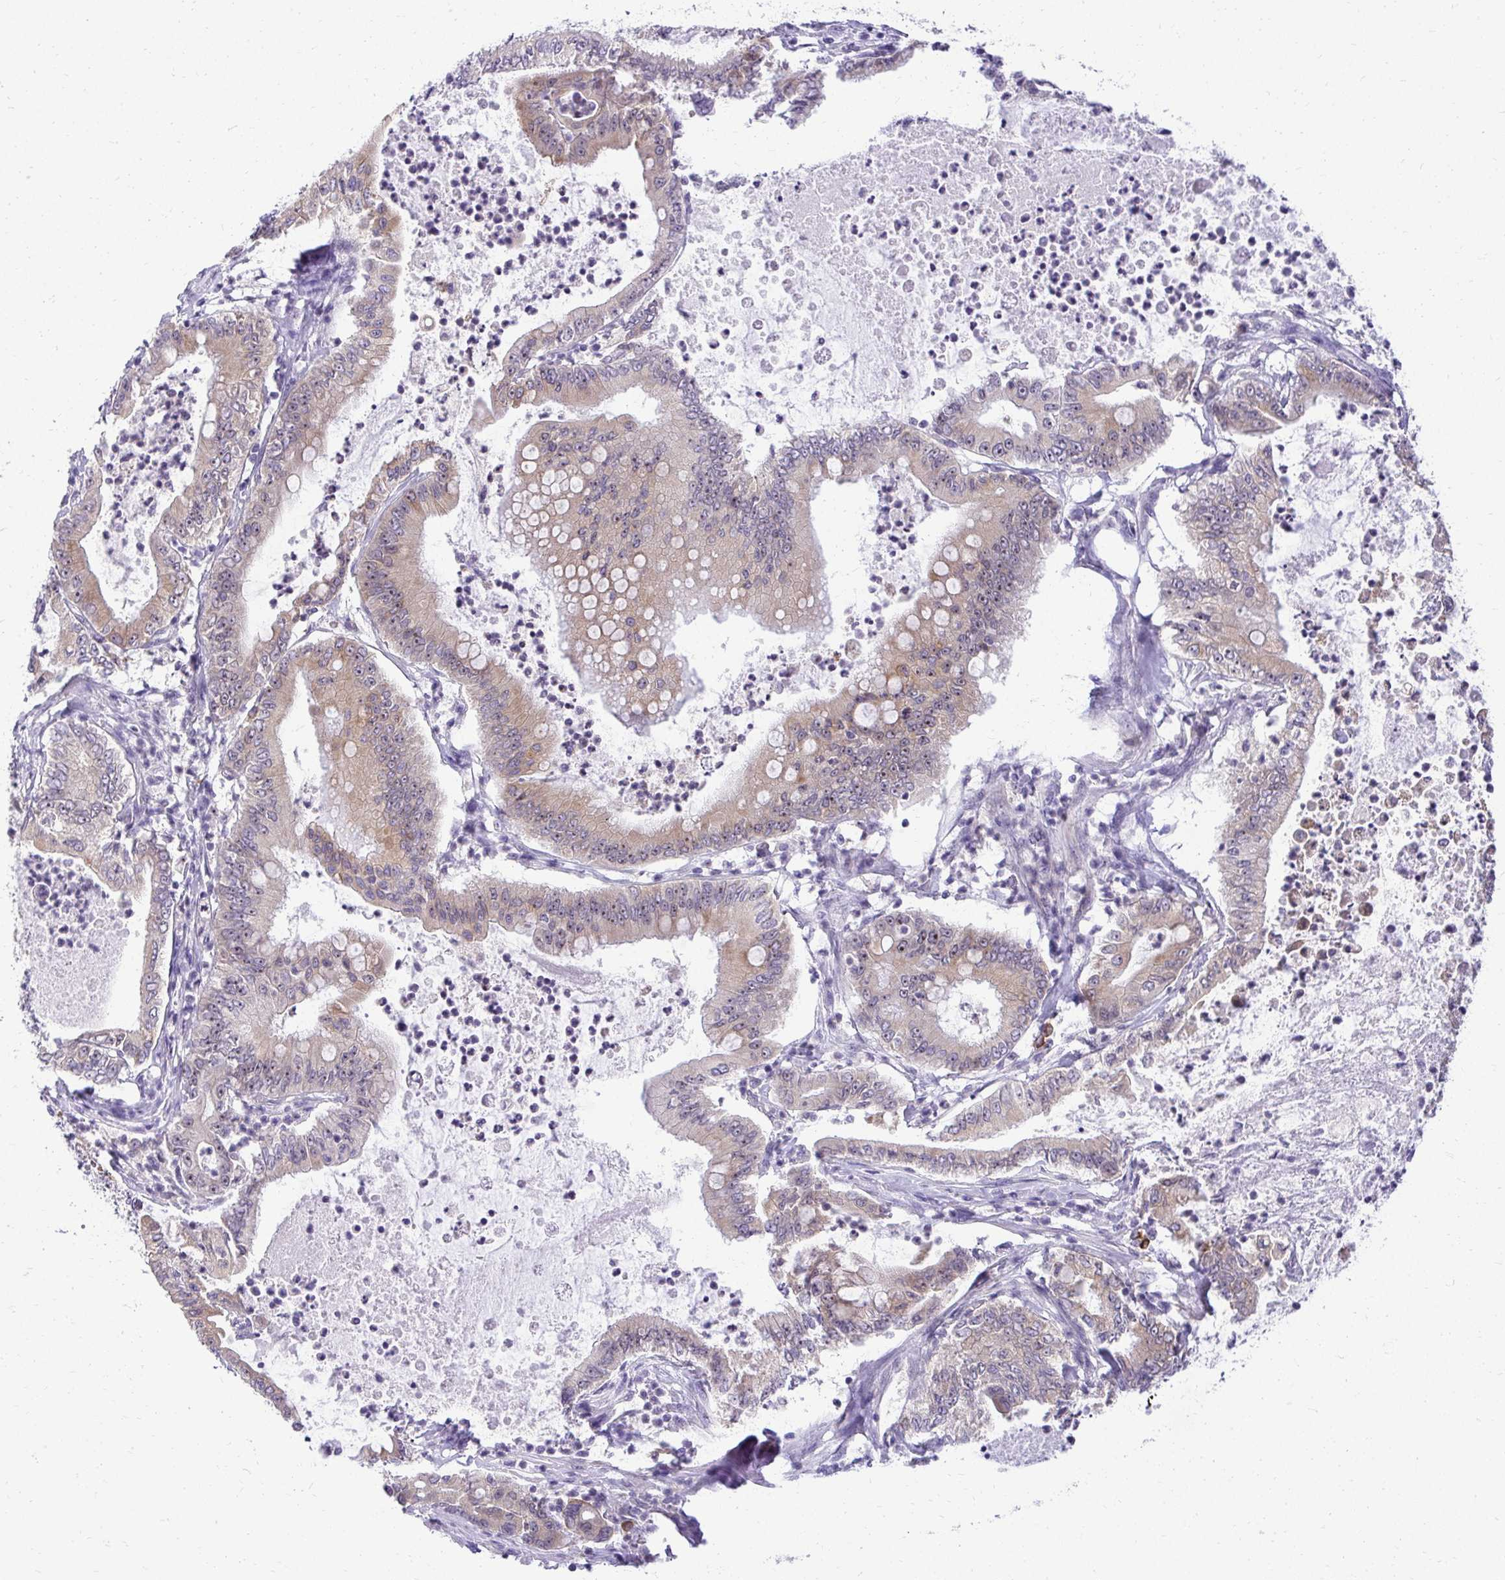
{"staining": {"intensity": "weak", "quantity": ">75%", "location": "cytoplasmic/membranous"}, "tissue": "pancreatic cancer", "cell_type": "Tumor cells", "image_type": "cancer", "snomed": [{"axis": "morphology", "description": "Adenocarcinoma, NOS"}, {"axis": "topography", "description": "Pancreas"}], "caption": "There is low levels of weak cytoplasmic/membranous staining in tumor cells of pancreatic adenocarcinoma, as demonstrated by immunohistochemical staining (brown color).", "gene": "NIFK", "patient": {"sex": "male", "age": 71}}